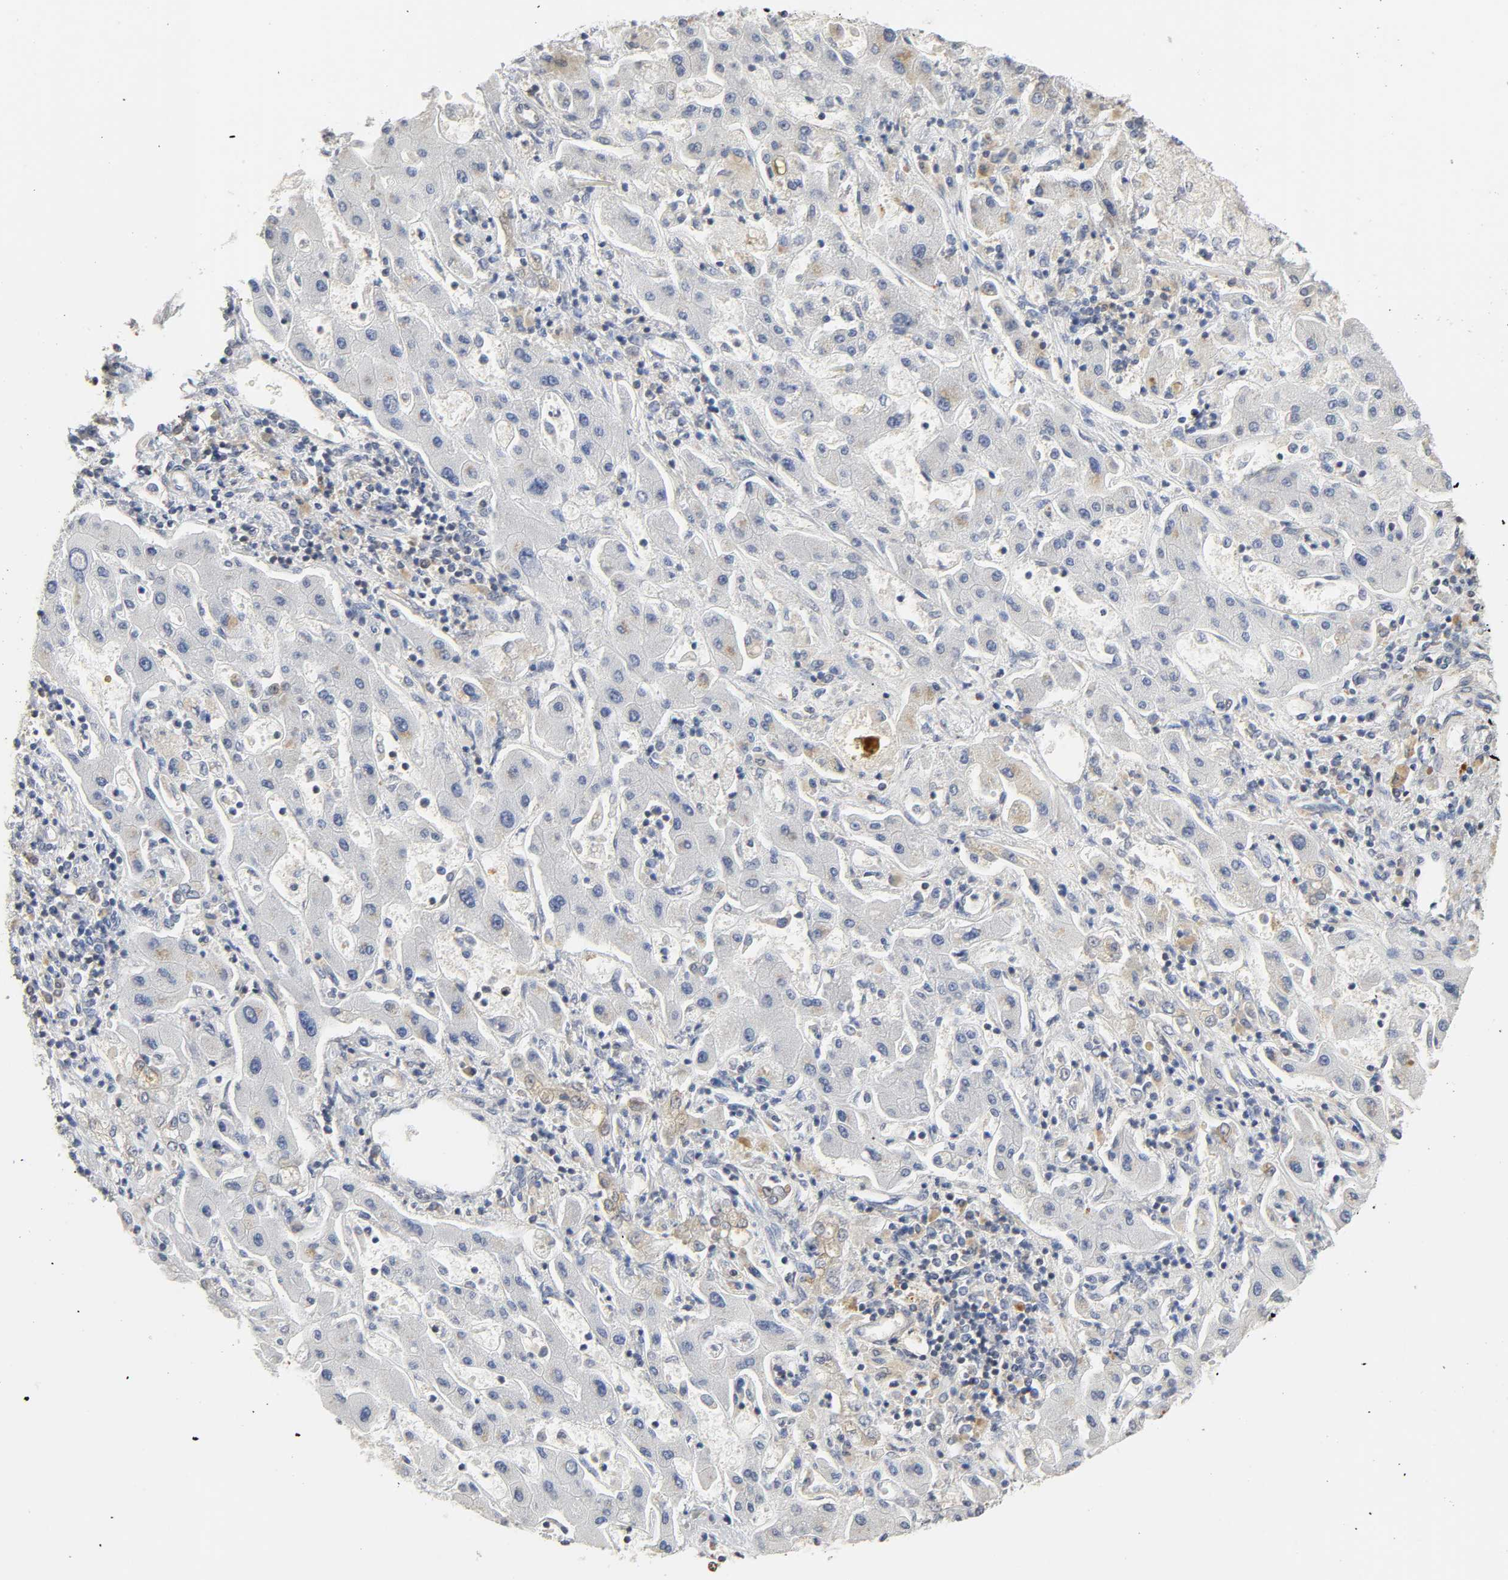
{"staining": {"intensity": "negative", "quantity": "none", "location": "none"}, "tissue": "liver cancer", "cell_type": "Tumor cells", "image_type": "cancer", "snomed": [{"axis": "morphology", "description": "Cholangiocarcinoma"}, {"axis": "topography", "description": "Liver"}], "caption": "Histopathology image shows no protein staining in tumor cells of liver cholangiocarcinoma tissue.", "gene": "MIF", "patient": {"sex": "male", "age": 50}}